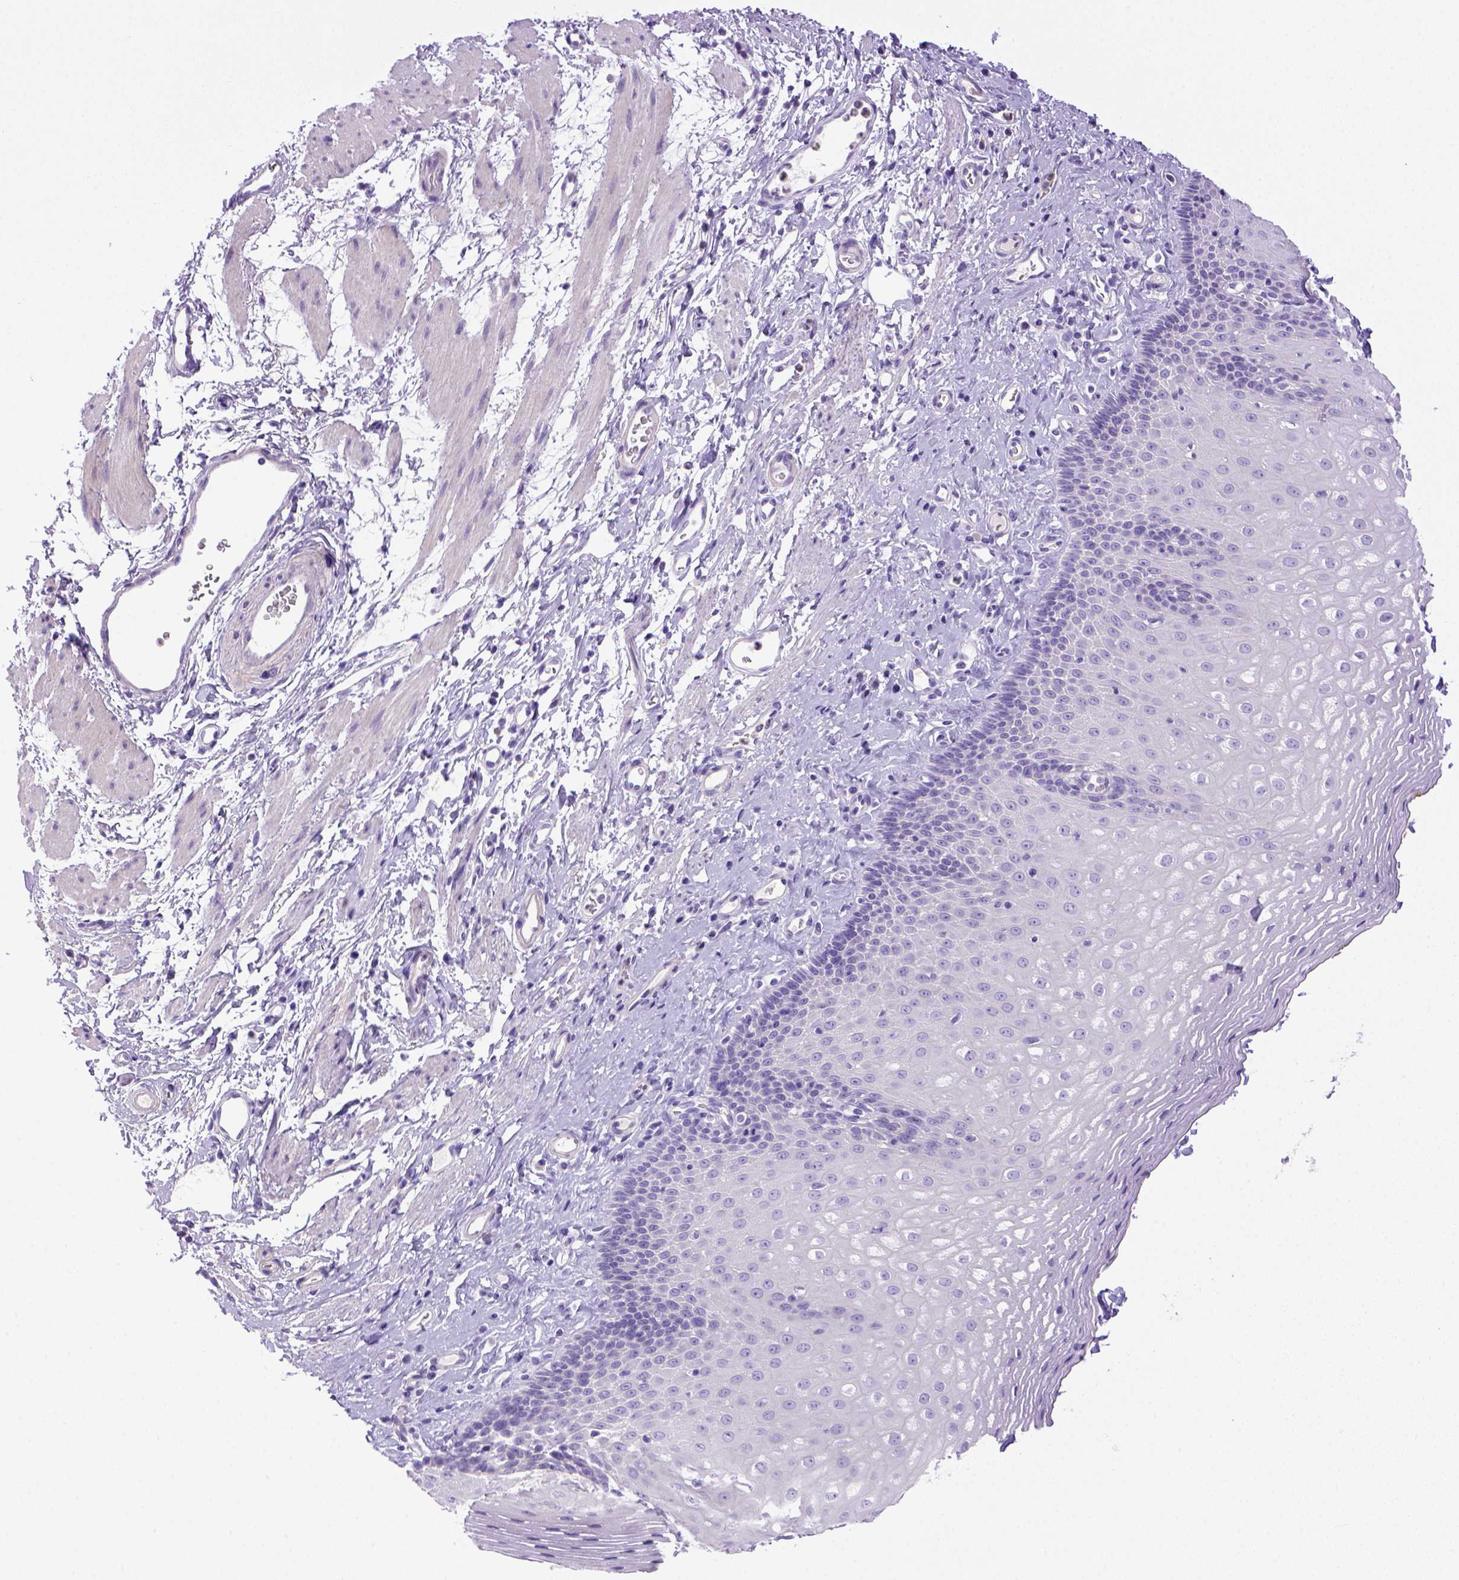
{"staining": {"intensity": "negative", "quantity": "none", "location": "none"}, "tissue": "esophagus", "cell_type": "Squamous epithelial cells", "image_type": "normal", "snomed": [{"axis": "morphology", "description": "Normal tissue, NOS"}, {"axis": "topography", "description": "Esophagus"}], "caption": "DAB (3,3'-diaminobenzidine) immunohistochemical staining of unremarkable human esophagus shows no significant expression in squamous epithelial cells. (DAB (3,3'-diaminobenzidine) immunohistochemistry (IHC) with hematoxylin counter stain).", "gene": "BAAT", "patient": {"sex": "female", "age": 68}}